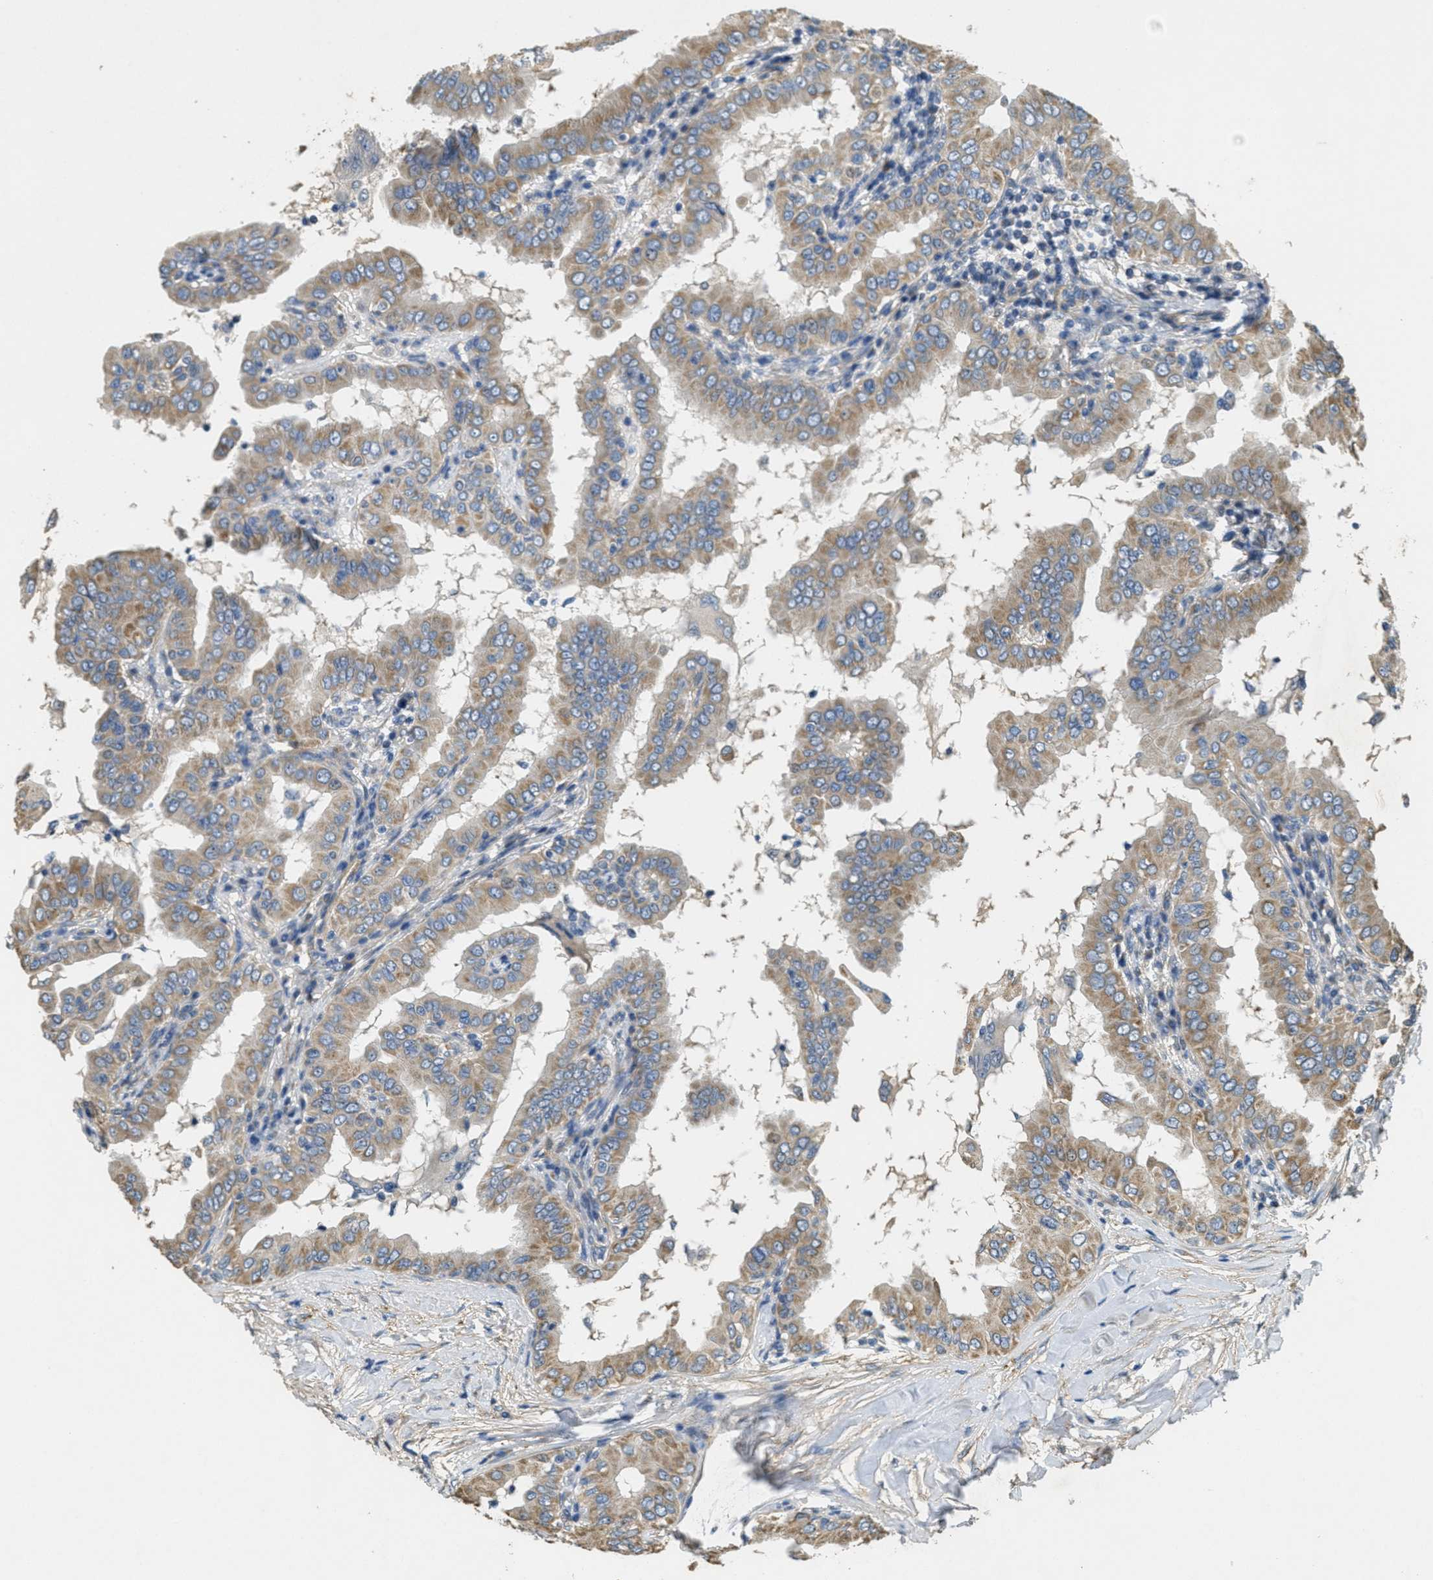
{"staining": {"intensity": "weak", "quantity": "25%-75%", "location": "cytoplasmic/membranous"}, "tissue": "thyroid cancer", "cell_type": "Tumor cells", "image_type": "cancer", "snomed": [{"axis": "morphology", "description": "Papillary adenocarcinoma, NOS"}, {"axis": "topography", "description": "Thyroid gland"}], "caption": "Thyroid cancer (papillary adenocarcinoma) tissue shows weak cytoplasmic/membranous positivity in approximately 25%-75% of tumor cells, visualized by immunohistochemistry. The protein of interest is stained brown, and the nuclei are stained in blue (DAB IHC with brightfield microscopy, high magnification).", "gene": "TOMM70", "patient": {"sex": "male", "age": 33}}